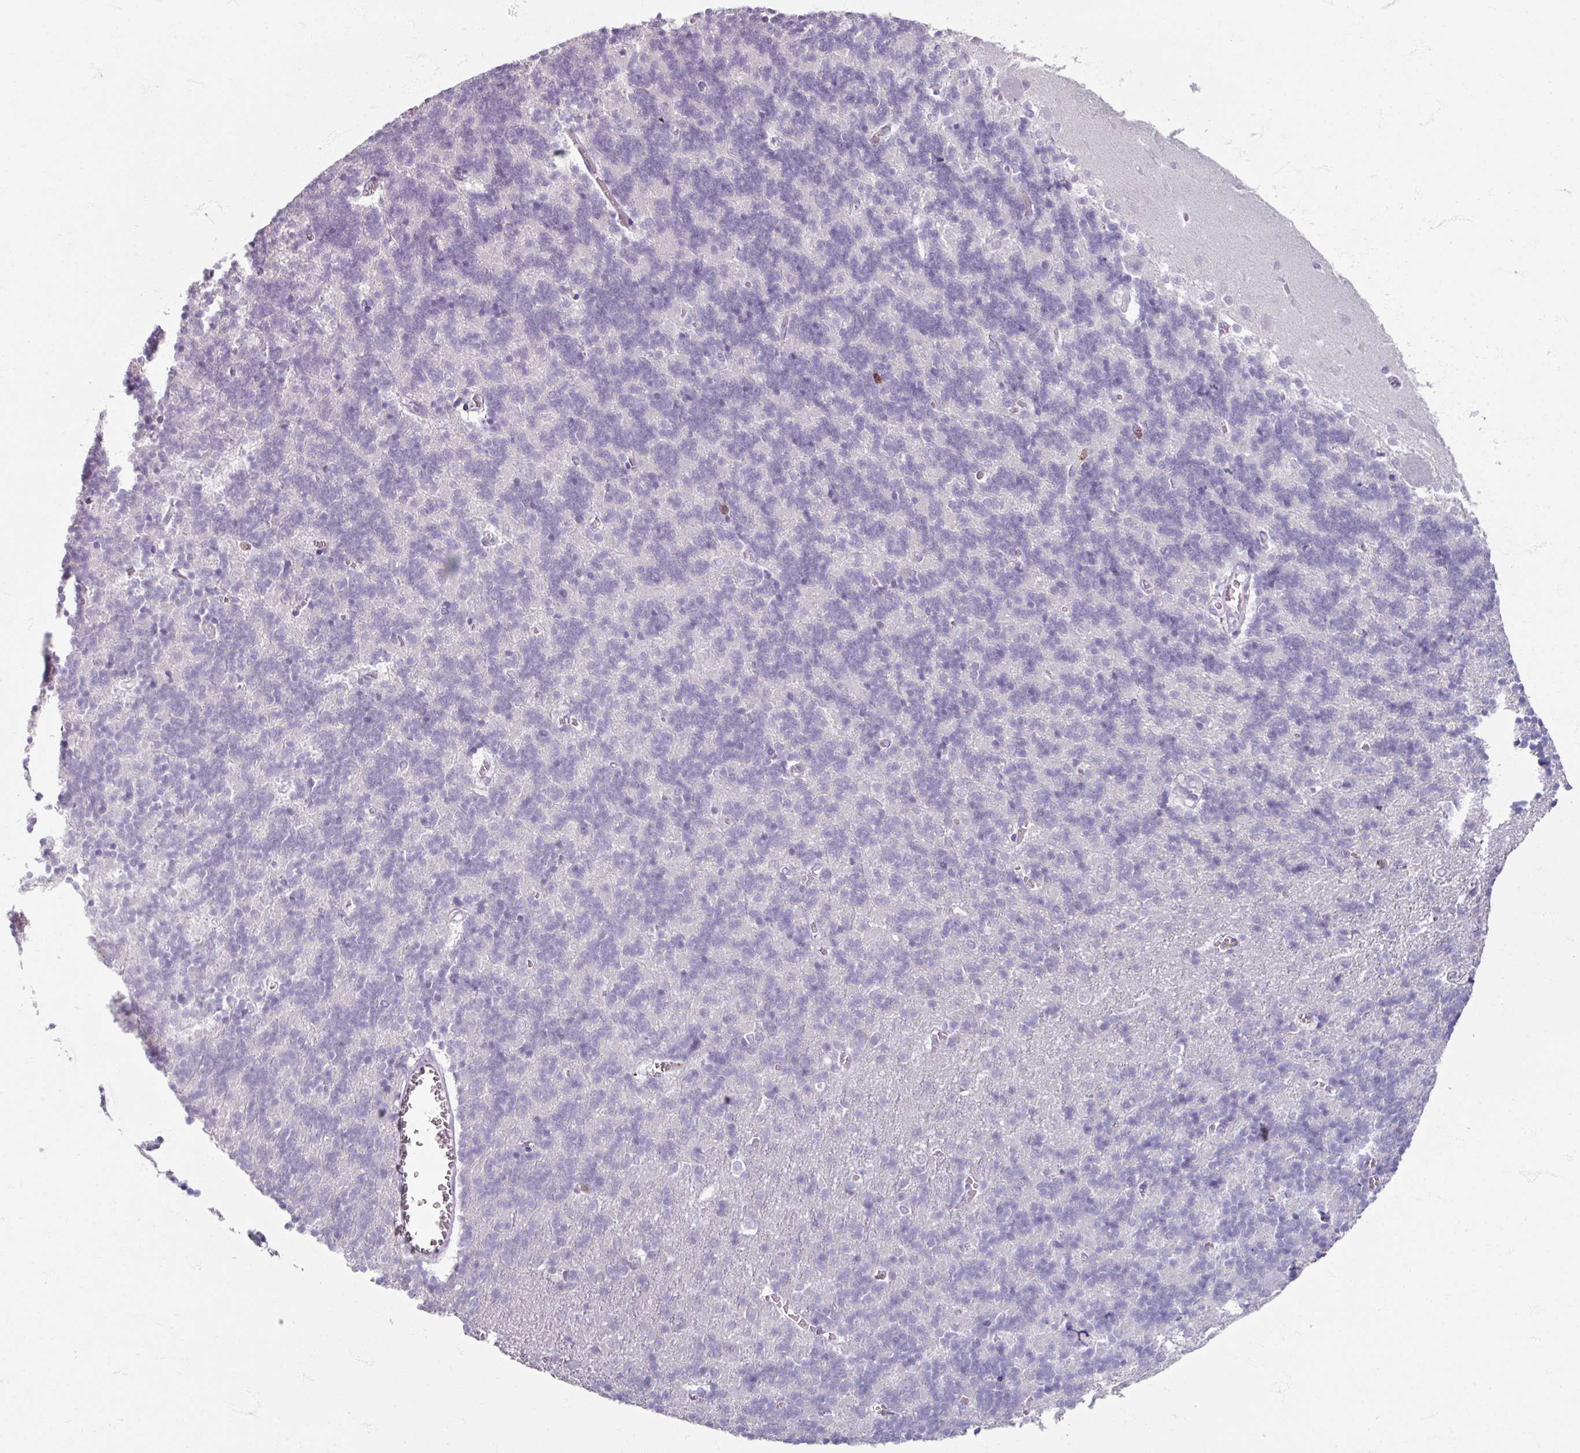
{"staining": {"intensity": "negative", "quantity": "none", "location": "none"}, "tissue": "cerebellum", "cell_type": "Cells in granular layer", "image_type": "normal", "snomed": [{"axis": "morphology", "description": "Normal tissue, NOS"}, {"axis": "topography", "description": "Cerebellum"}], "caption": "Human cerebellum stained for a protein using IHC exhibits no positivity in cells in granular layer.", "gene": "PTPRC", "patient": {"sex": "male", "age": 37}}